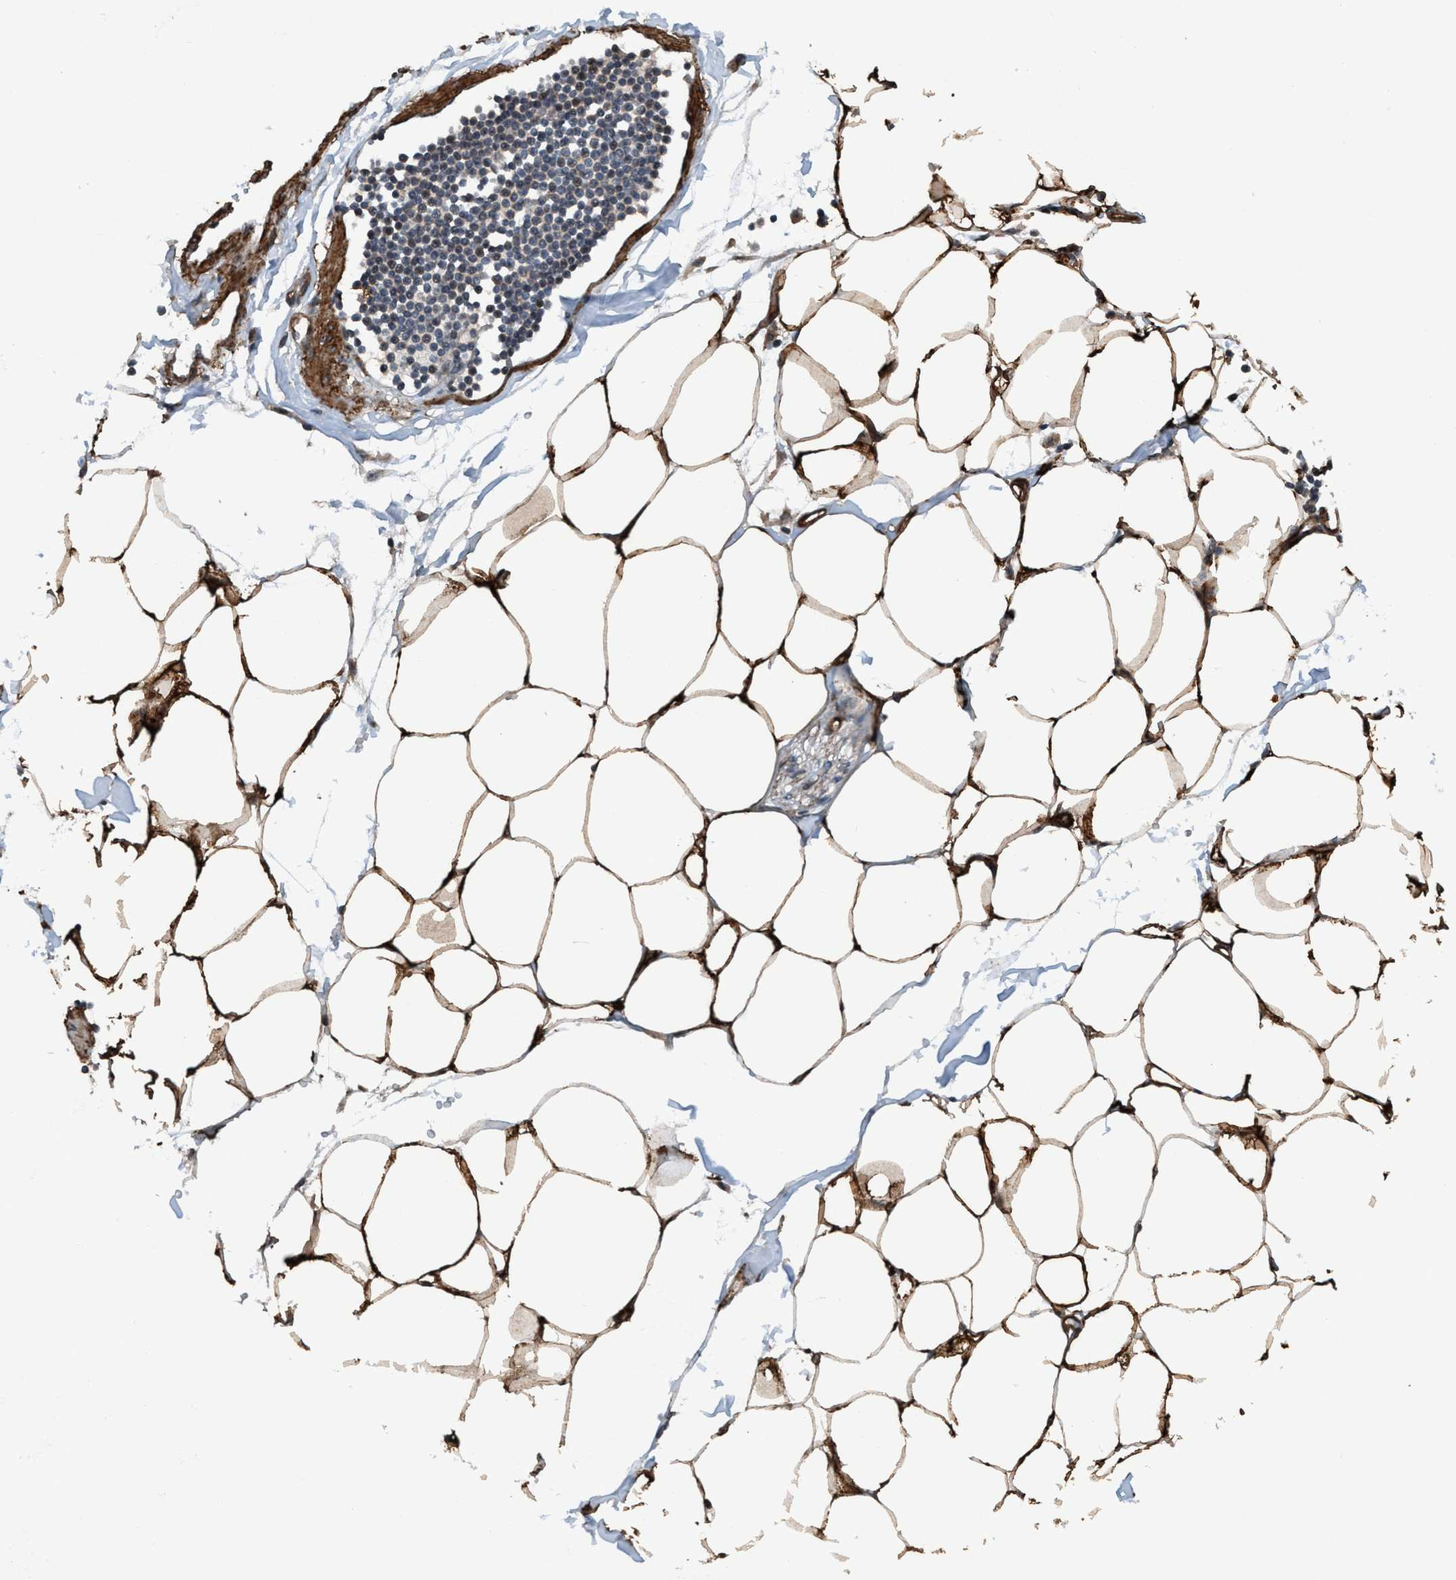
{"staining": {"intensity": "moderate", "quantity": ">75%", "location": "cytoplasmic/membranous"}, "tissue": "adipose tissue", "cell_type": "Adipocytes", "image_type": "normal", "snomed": [{"axis": "morphology", "description": "Normal tissue, NOS"}, {"axis": "morphology", "description": "Adenocarcinoma, NOS"}, {"axis": "topography", "description": "Colon"}, {"axis": "topography", "description": "Peripheral nerve tissue"}], "caption": "DAB (3,3'-diaminobenzidine) immunohistochemical staining of unremarkable human adipose tissue reveals moderate cytoplasmic/membranous protein staining in about >75% of adipocytes. The staining was performed using DAB, with brown indicating positive protein expression. Nuclei are stained blue with hematoxylin.", "gene": "NISCH", "patient": {"sex": "male", "age": 14}}